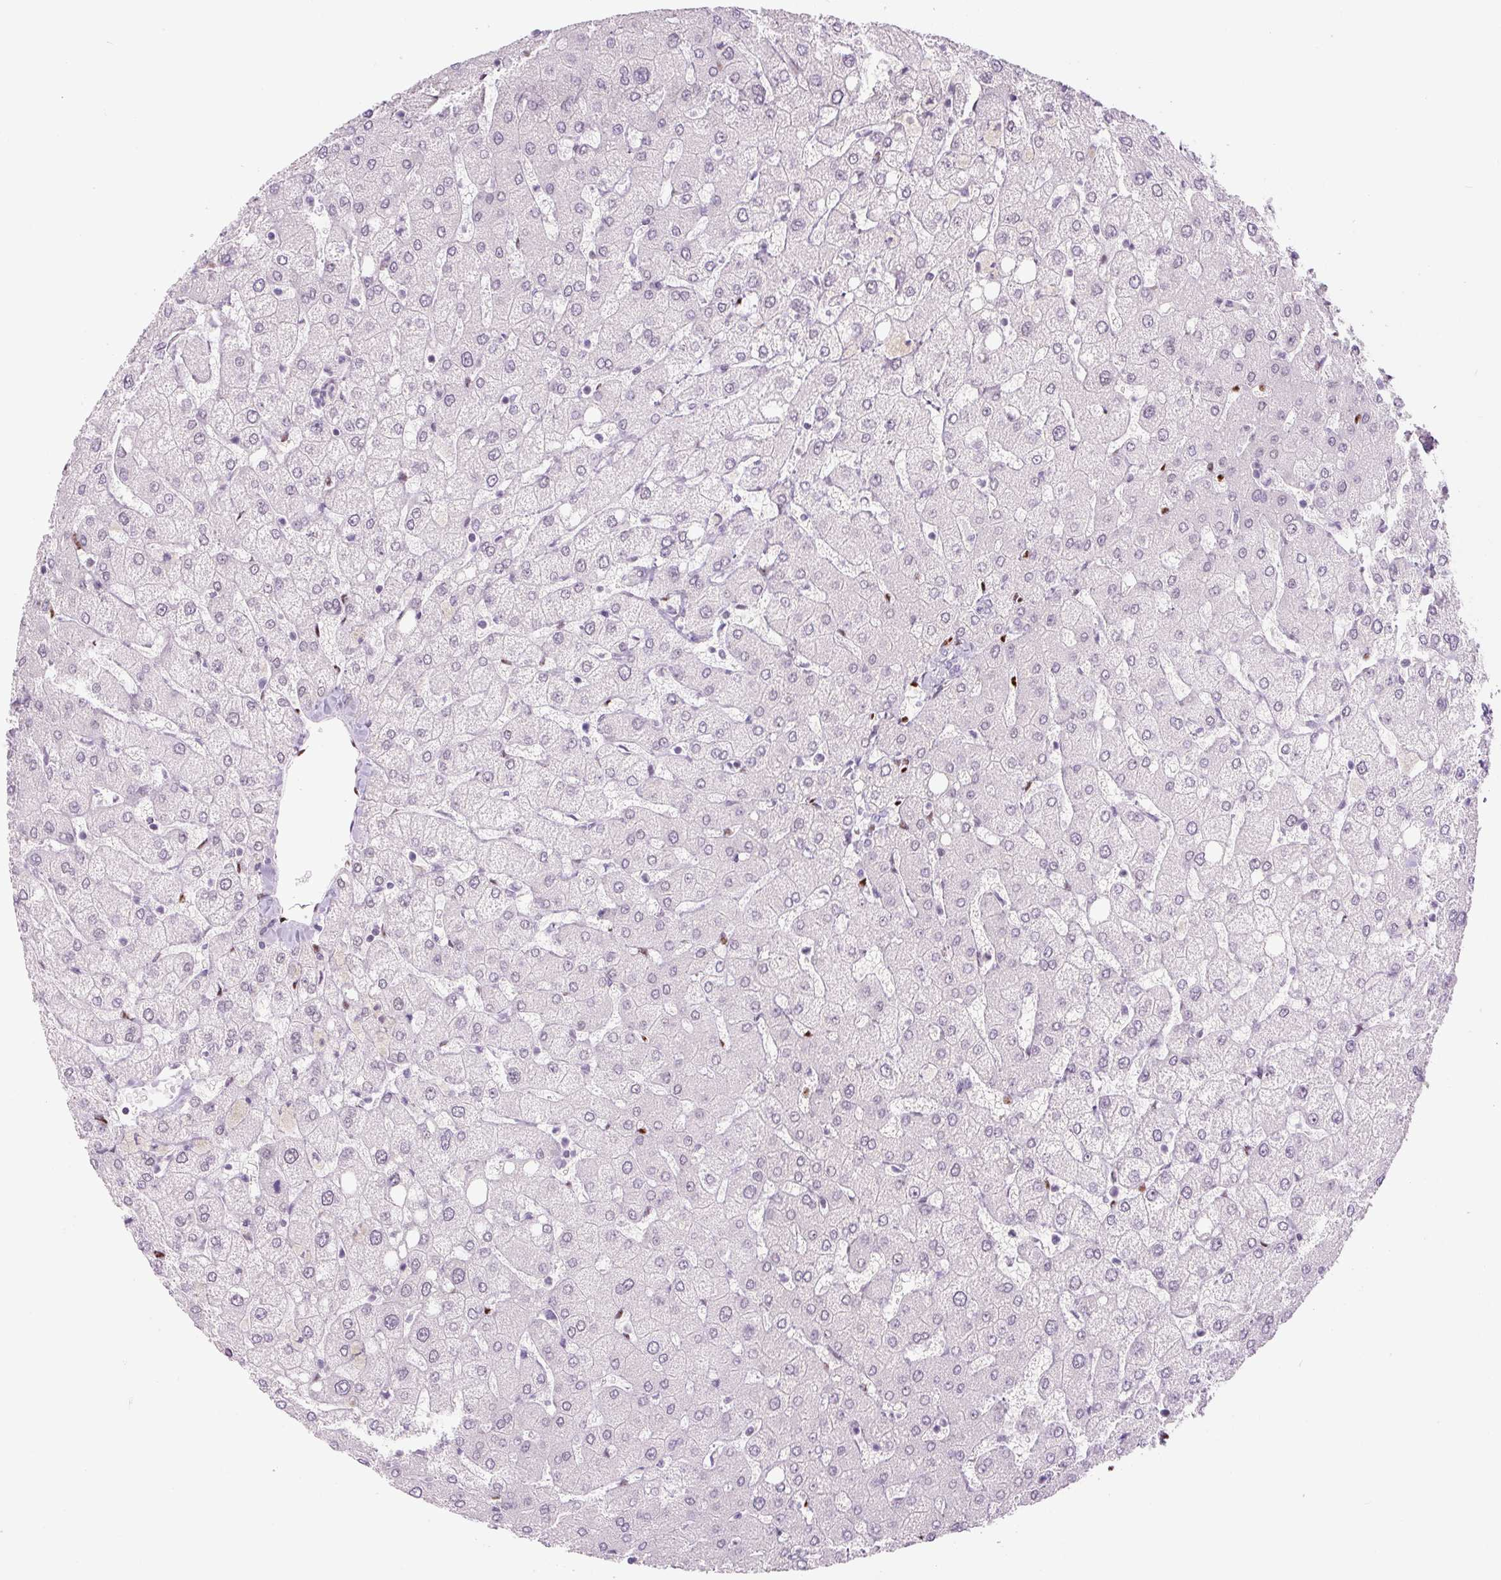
{"staining": {"intensity": "negative", "quantity": "none", "location": "none"}, "tissue": "liver", "cell_type": "Cholangiocytes", "image_type": "normal", "snomed": [{"axis": "morphology", "description": "Normal tissue, NOS"}, {"axis": "topography", "description": "Liver"}], "caption": "The immunohistochemistry image has no significant positivity in cholangiocytes of liver.", "gene": "ZEB1", "patient": {"sex": "female", "age": 54}}